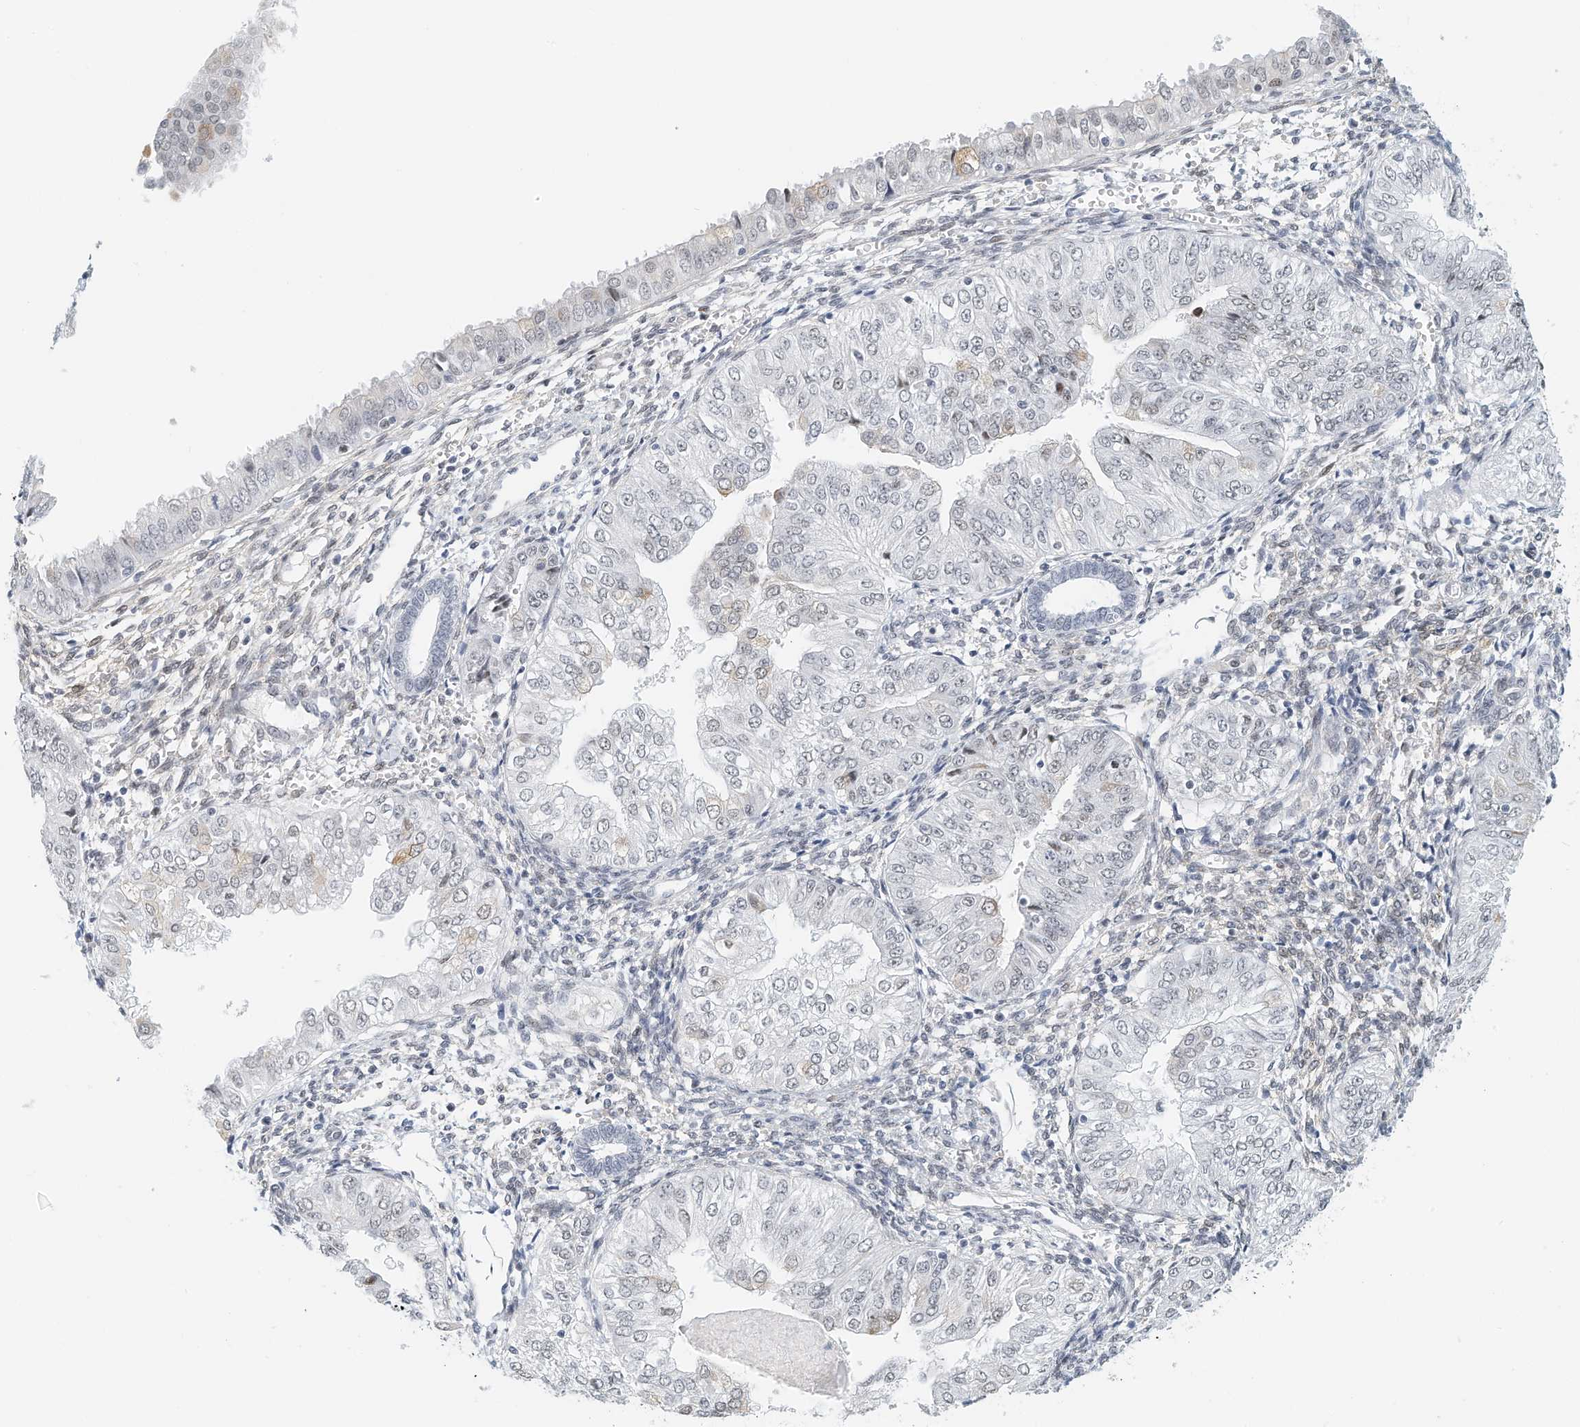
{"staining": {"intensity": "weak", "quantity": "<25%", "location": "nuclear"}, "tissue": "endometrial cancer", "cell_type": "Tumor cells", "image_type": "cancer", "snomed": [{"axis": "morphology", "description": "Normal tissue, NOS"}, {"axis": "morphology", "description": "Adenocarcinoma, NOS"}, {"axis": "topography", "description": "Endometrium"}], "caption": "An image of endometrial cancer stained for a protein exhibits no brown staining in tumor cells. (DAB (3,3'-diaminobenzidine) immunohistochemistry, high magnification).", "gene": "ARHGAP28", "patient": {"sex": "female", "age": 53}}